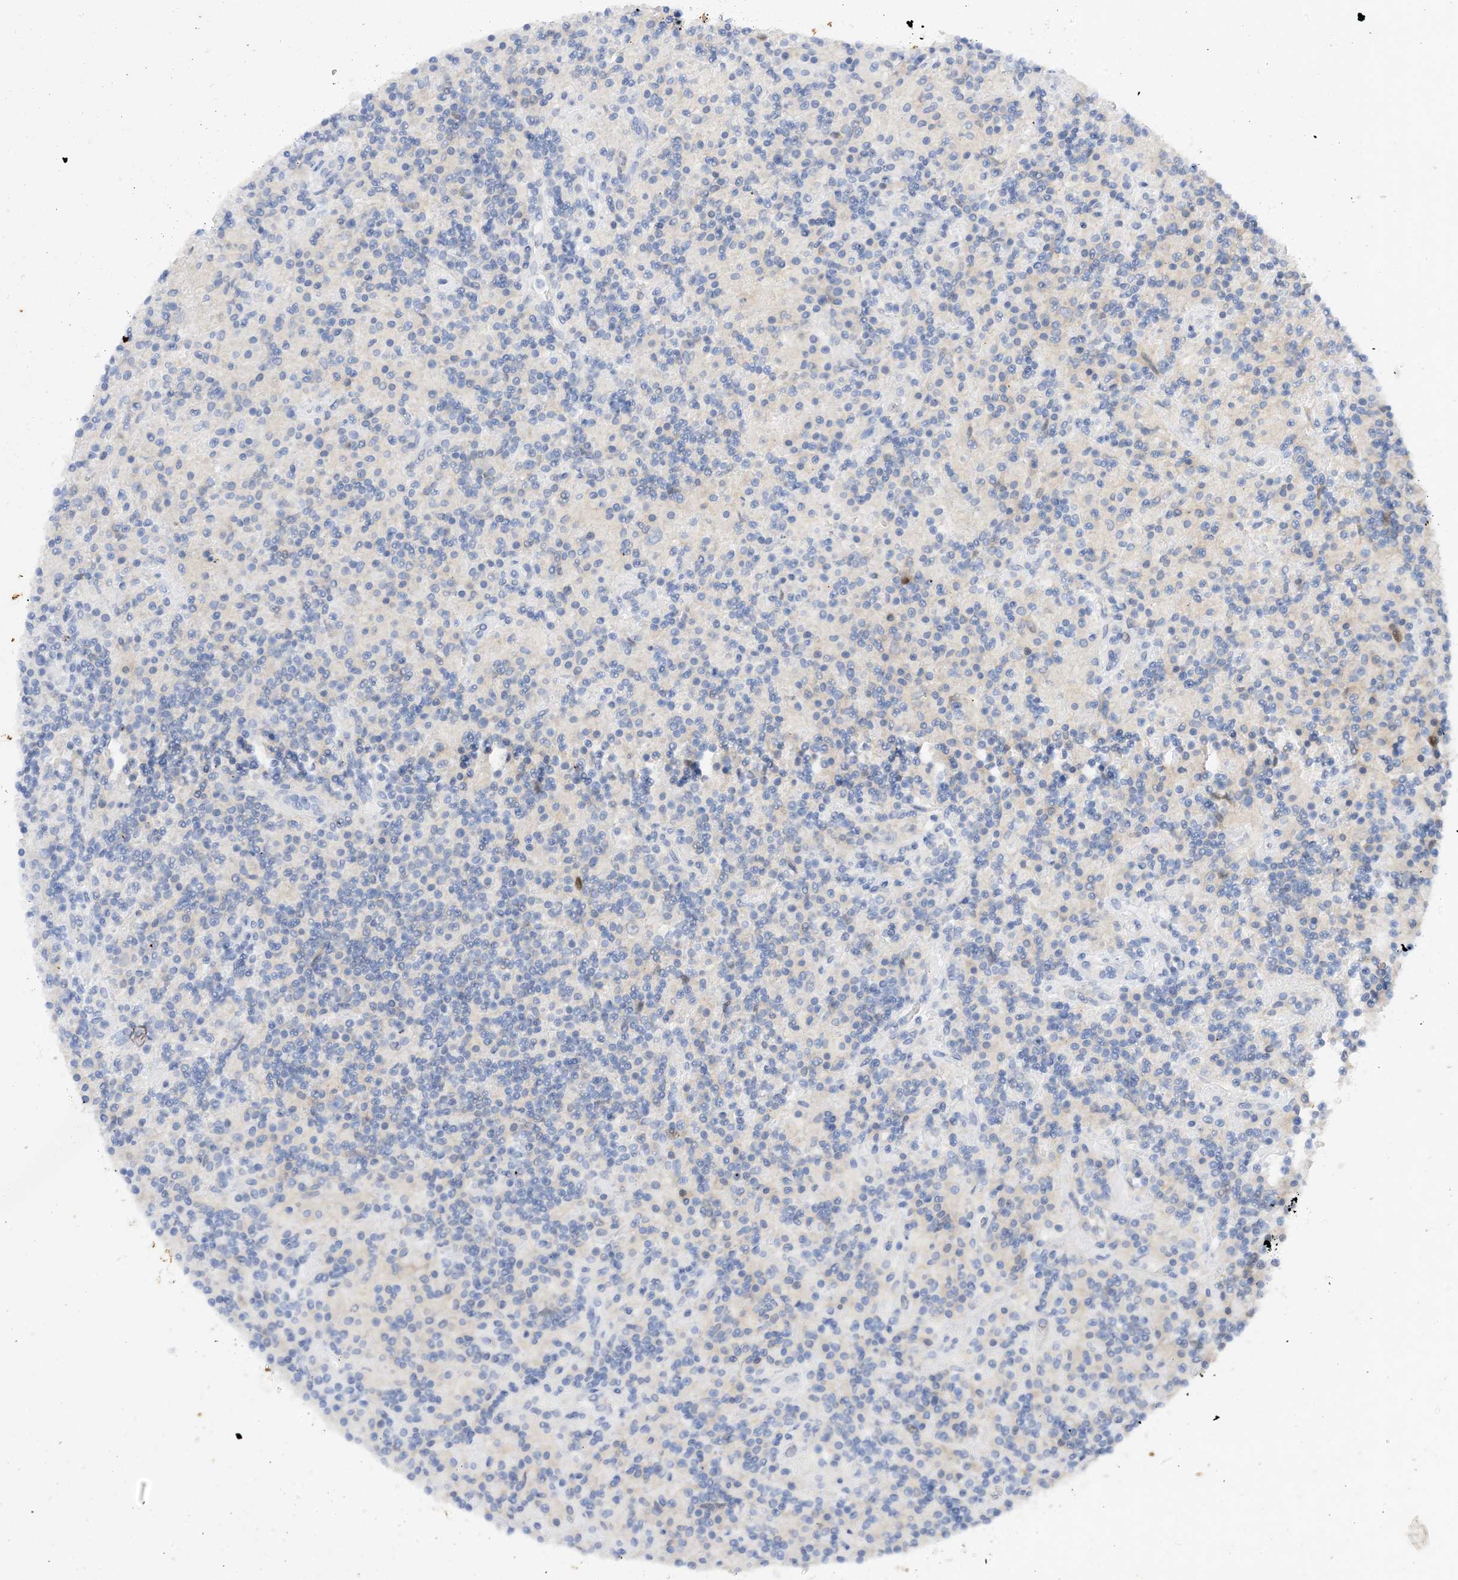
{"staining": {"intensity": "negative", "quantity": "none", "location": "none"}, "tissue": "lymphoma", "cell_type": "Tumor cells", "image_type": "cancer", "snomed": [{"axis": "morphology", "description": "Hodgkin's disease, NOS"}, {"axis": "topography", "description": "Lymph node"}], "caption": "An image of Hodgkin's disease stained for a protein shows no brown staining in tumor cells.", "gene": "ARV1", "patient": {"sex": "male", "age": 70}}